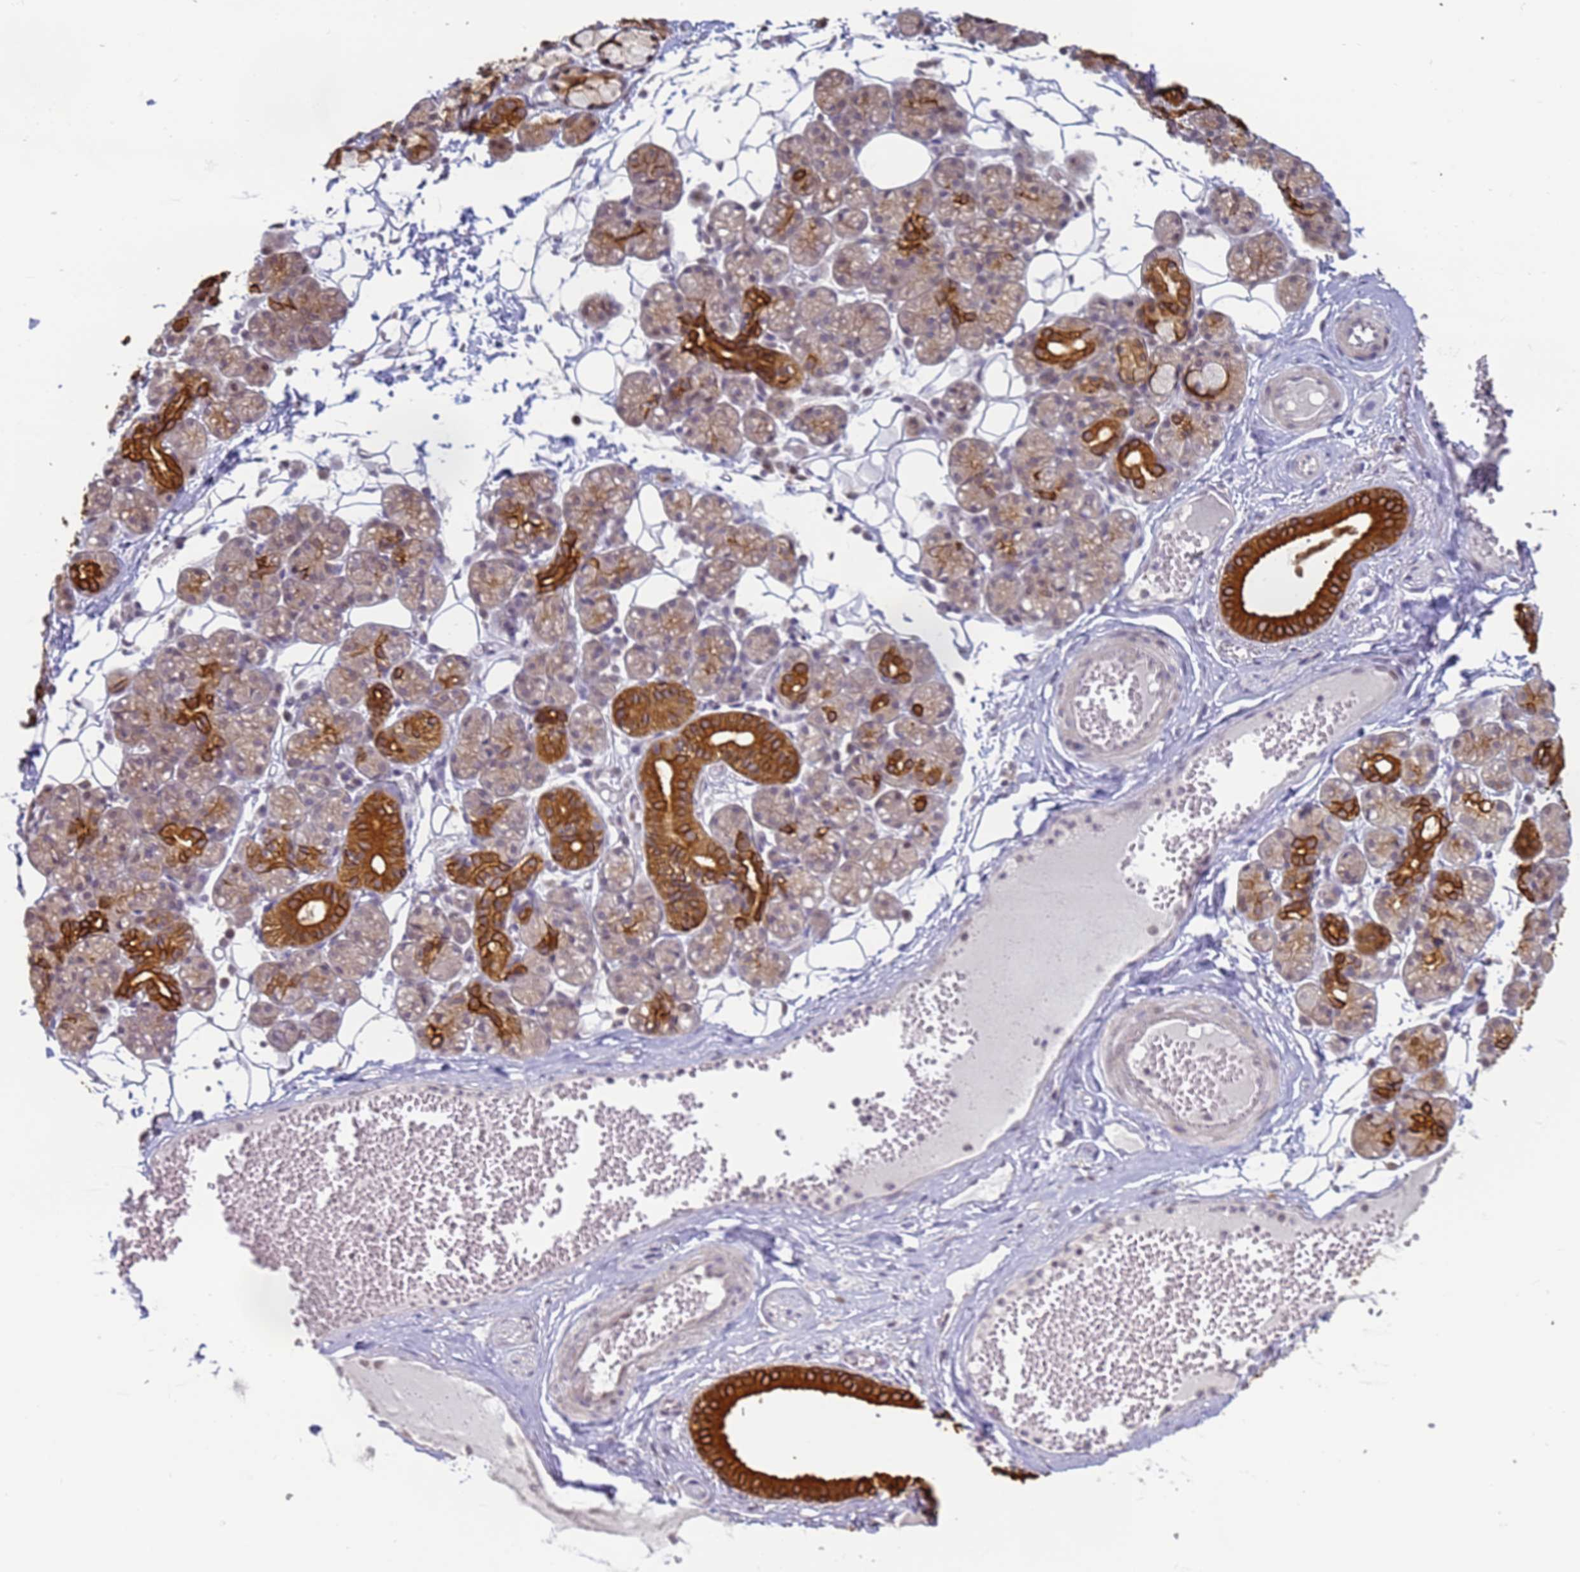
{"staining": {"intensity": "strong", "quantity": "25%-75%", "location": "cytoplasmic/membranous"}, "tissue": "salivary gland", "cell_type": "Glandular cells", "image_type": "normal", "snomed": [{"axis": "morphology", "description": "Normal tissue, NOS"}, {"axis": "topography", "description": "Salivary gland"}], "caption": "Protein analysis of benign salivary gland shows strong cytoplasmic/membranous positivity in approximately 25%-75% of glandular cells.", "gene": "VWA3A", "patient": {"sex": "male", "age": 63}}